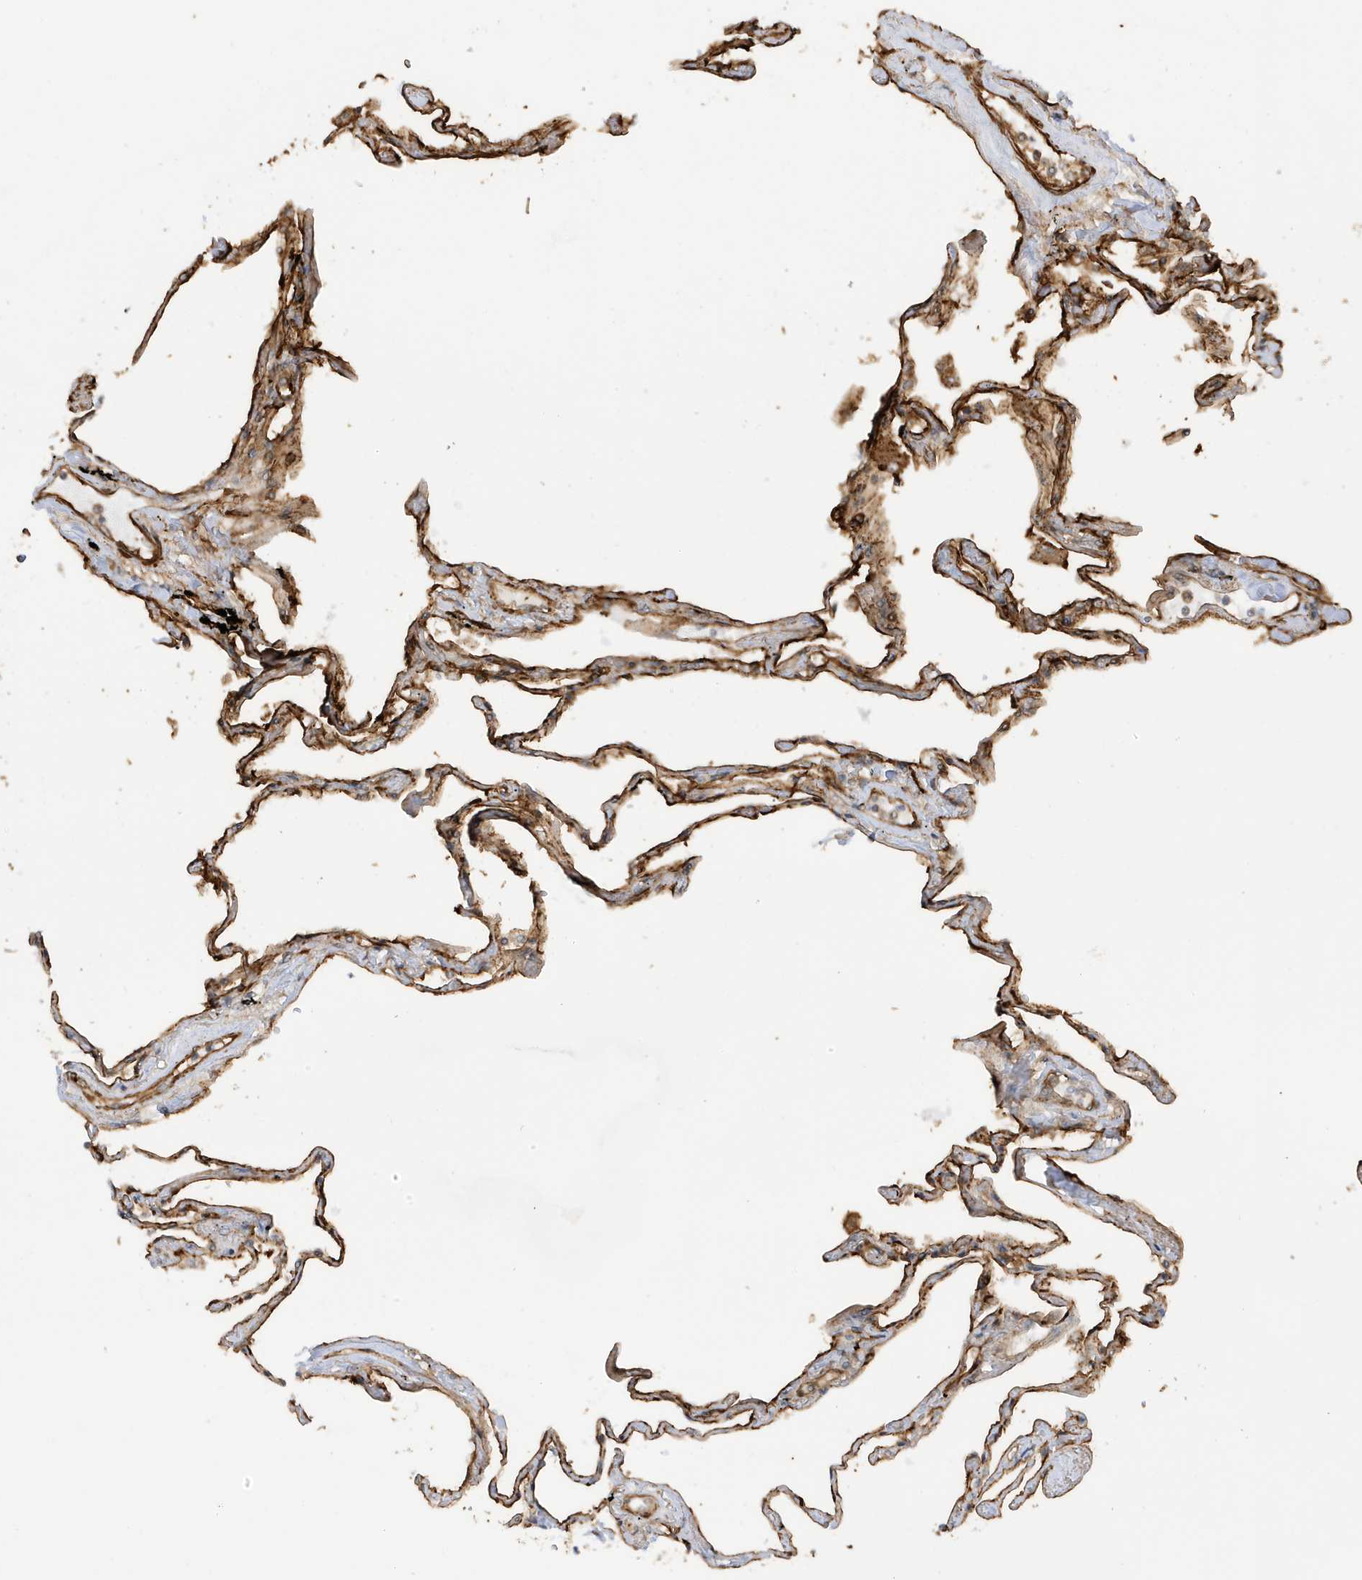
{"staining": {"intensity": "moderate", "quantity": ">75%", "location": "cytoplasmic/membranous"}, "tissue": "lung", "cell_type": "Alveolar cells", "image_type": "normal", "snomed": [{"axis": "morphology", "description": "Normal tissue, NOS"}, {"axis": "topography", "description": "Lung"}], "caption": "IHC of benign human lung demonstrates medium levels of moderate cytoplasmic/membranous expression in about >75% of alveolar cells.", "gene": "CDC42EP3", "patient": {"sex": "female", "age": 67}}